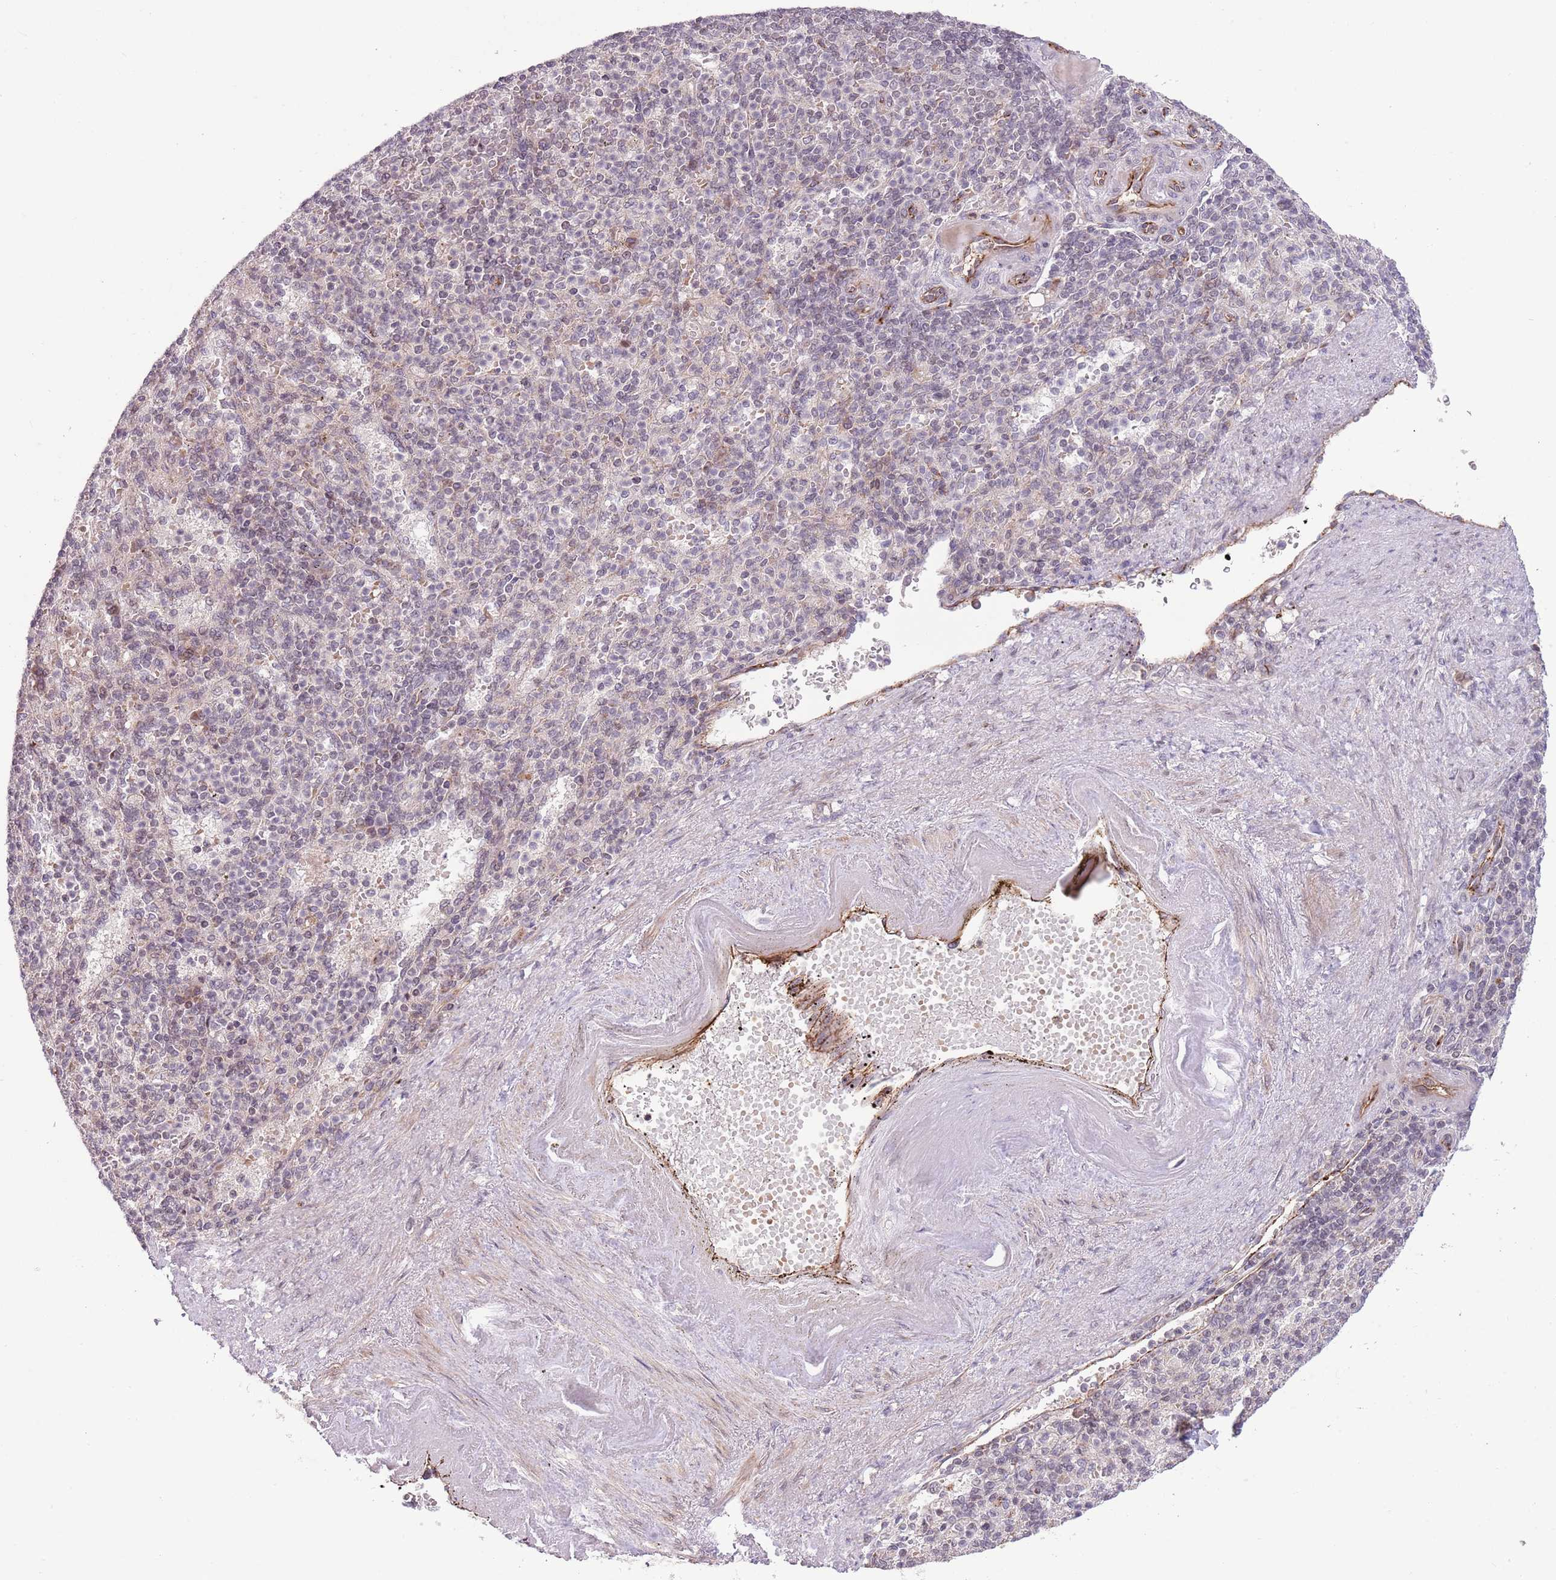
{"staining": {"intensity": "weak", "quantity": "<25%", "location": "nuclear"}, "tissue": "spleen", "cell_type": "Cells in red pulp", "image_type": "normal", "snomed": [{"axis": "morphology", "description": "Normal tissue, NOS"}, {"axis": "topography", "description": "Spleen"}], "caption": "The image displays no significant positivity in cells in red pulp of spleen.", "gene": "DPP10", "patient": {"sex": "female", "age": 74}}